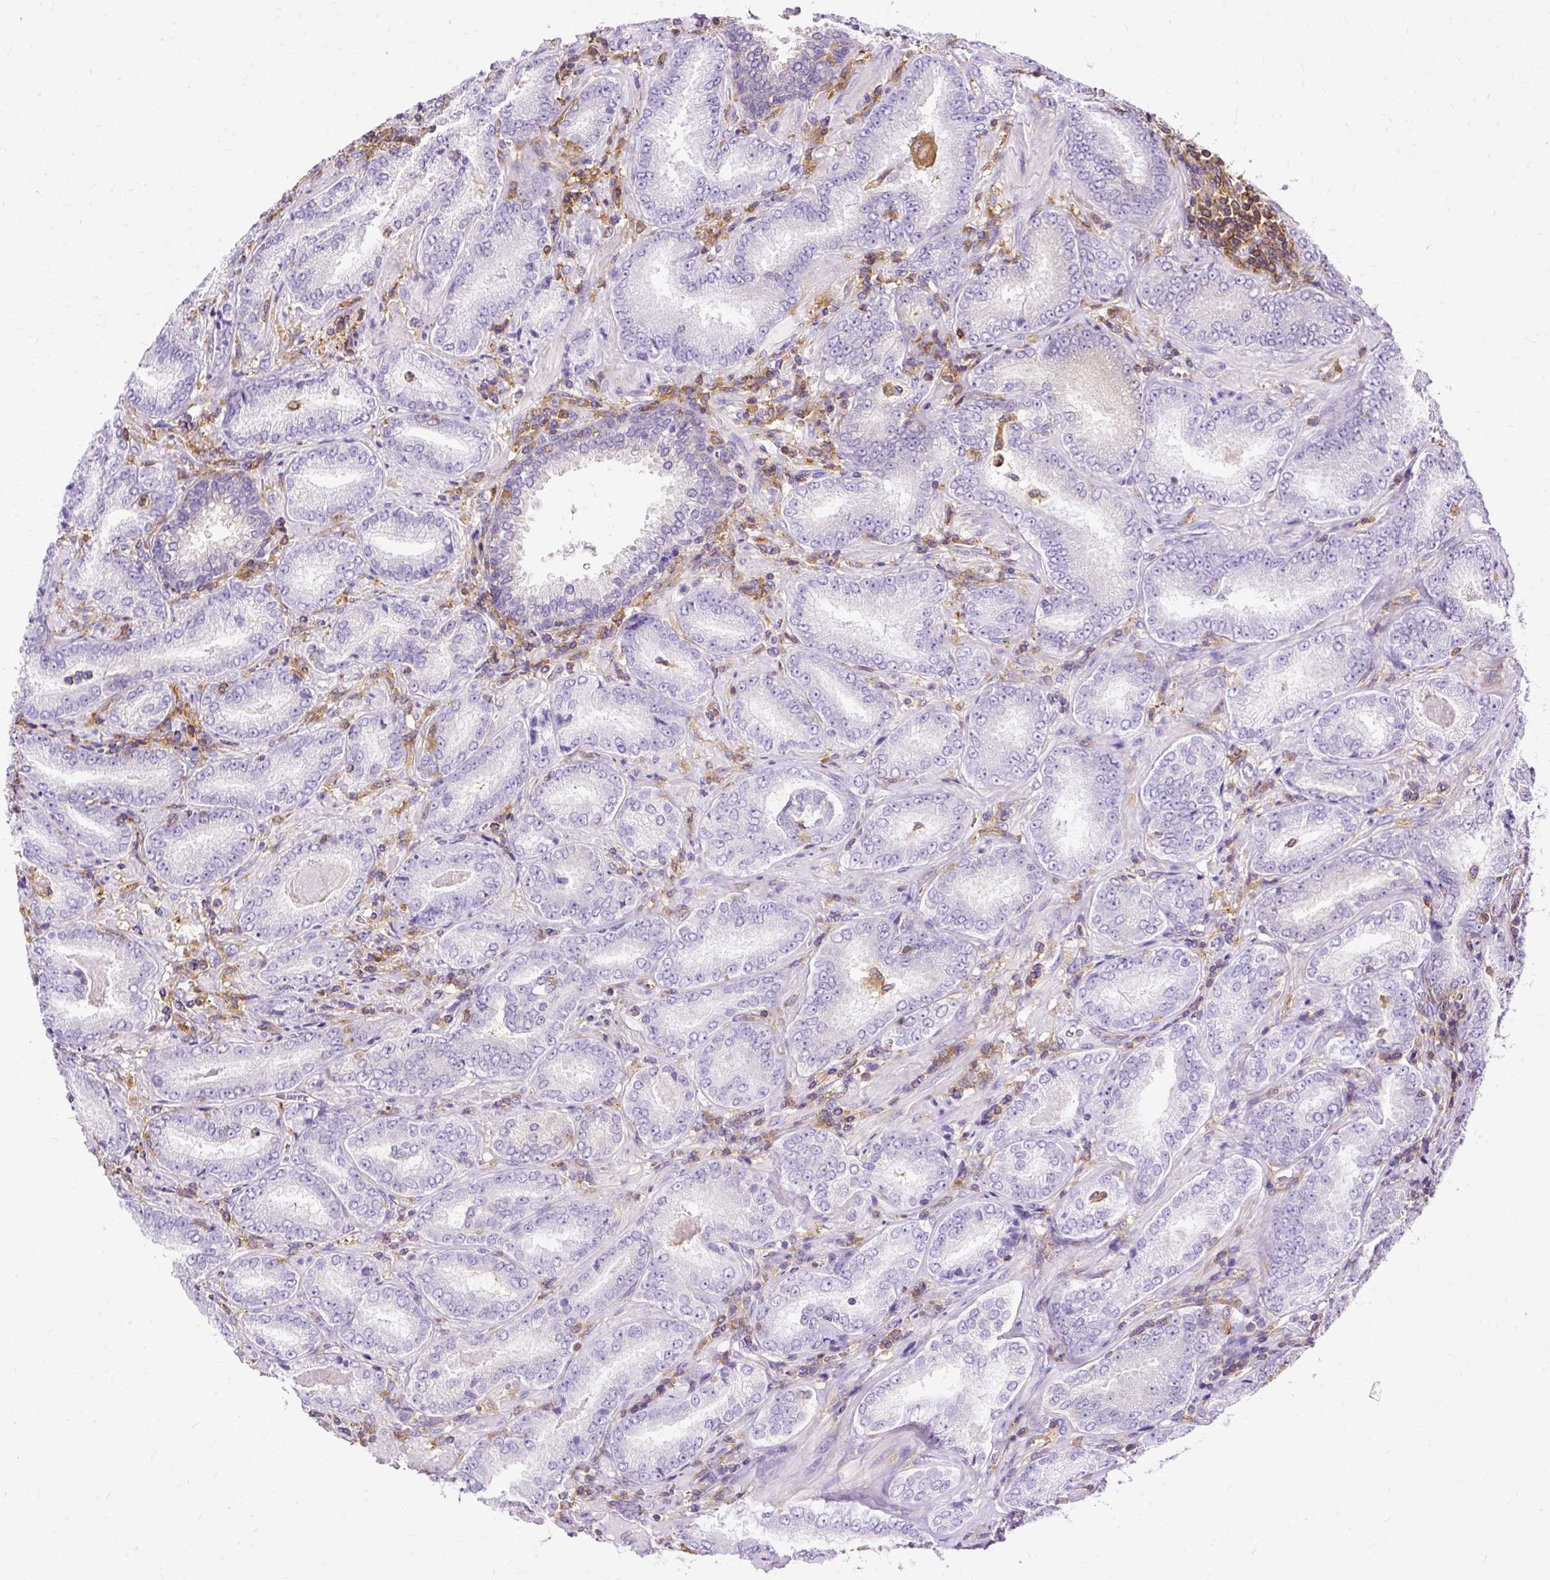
{"staining": {"intensity": "negative", "quantity": "none", "location": "none"}, "tissue": "prostate cancer", "cell_type": "Tumor cells", "image_type": "cancer", "snomed": [{"axis": "morphology", "description": "Adenocarcinoma, High grade"}, {"axis": "topography", "description": "Prostate"}], "caption": "DAB (3,3'-diaminobenzidine) immunohistochemical staining of human prostate cancer (high-grade adenocarcinoma) reveals no significant expression in tumor cells.", "gene": "TWF2", "patient": {"sex": "male", "age": 72}}